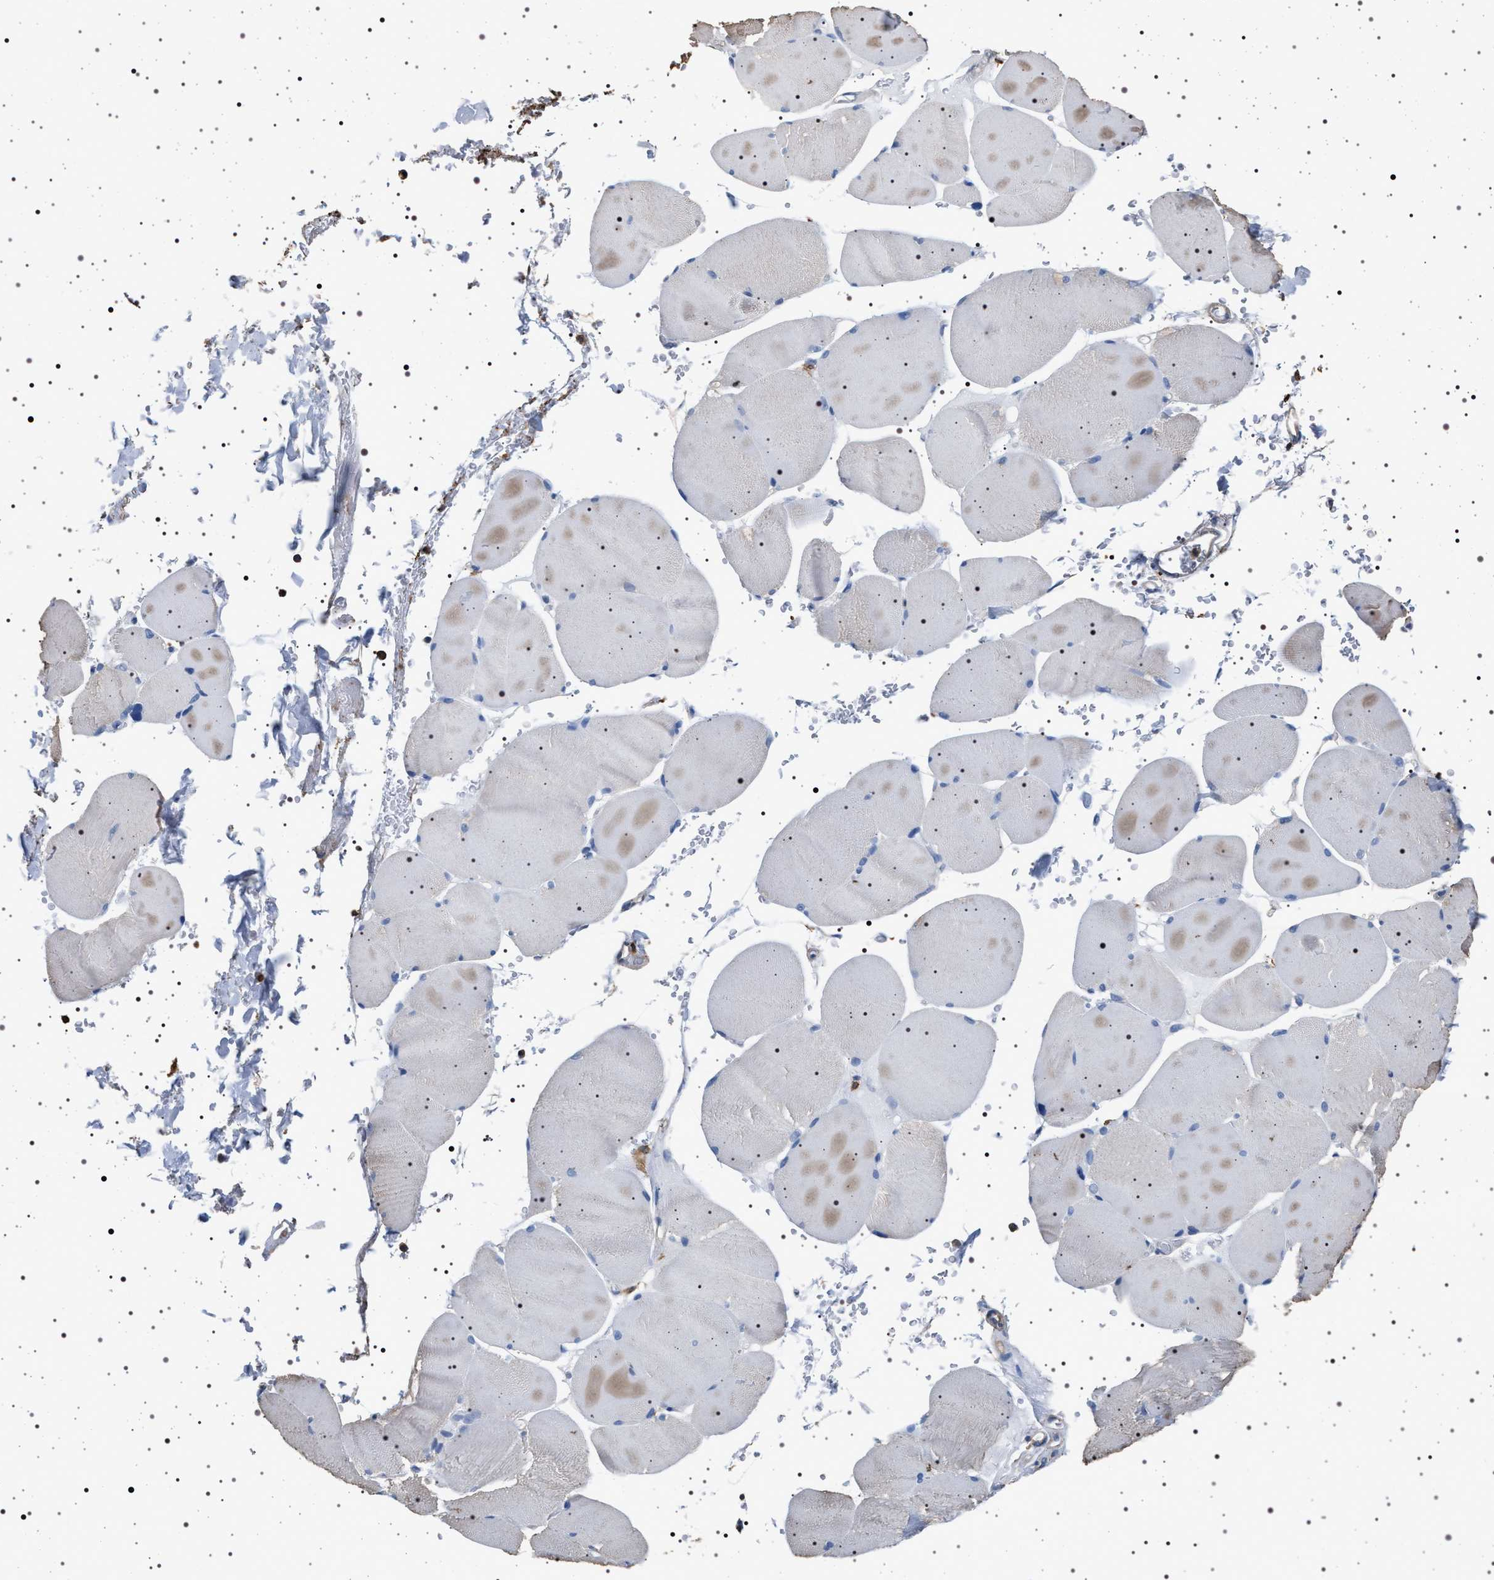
{"staining": {"intensity": "negative", "quantity": "none", "location": "none"}, "tissue": "skeletal muscle", "cell_type": "Myocytes", "image_type": "normal", "snomed": [{"axis": "morphology", "description": "Normal tissue, NOS"}, {"axis": "topography", "description": "Skin"}, {"axis": "topography", "description": "Skeletal muscle"}], "caption": "A high-resolution photomicrograph shows immunohistochemistry staining of benign skeletal muscle, which displays no significant expression in myocytes.", "gene": "SMAP2", "patient": {"sex": "male", "age": 83}}